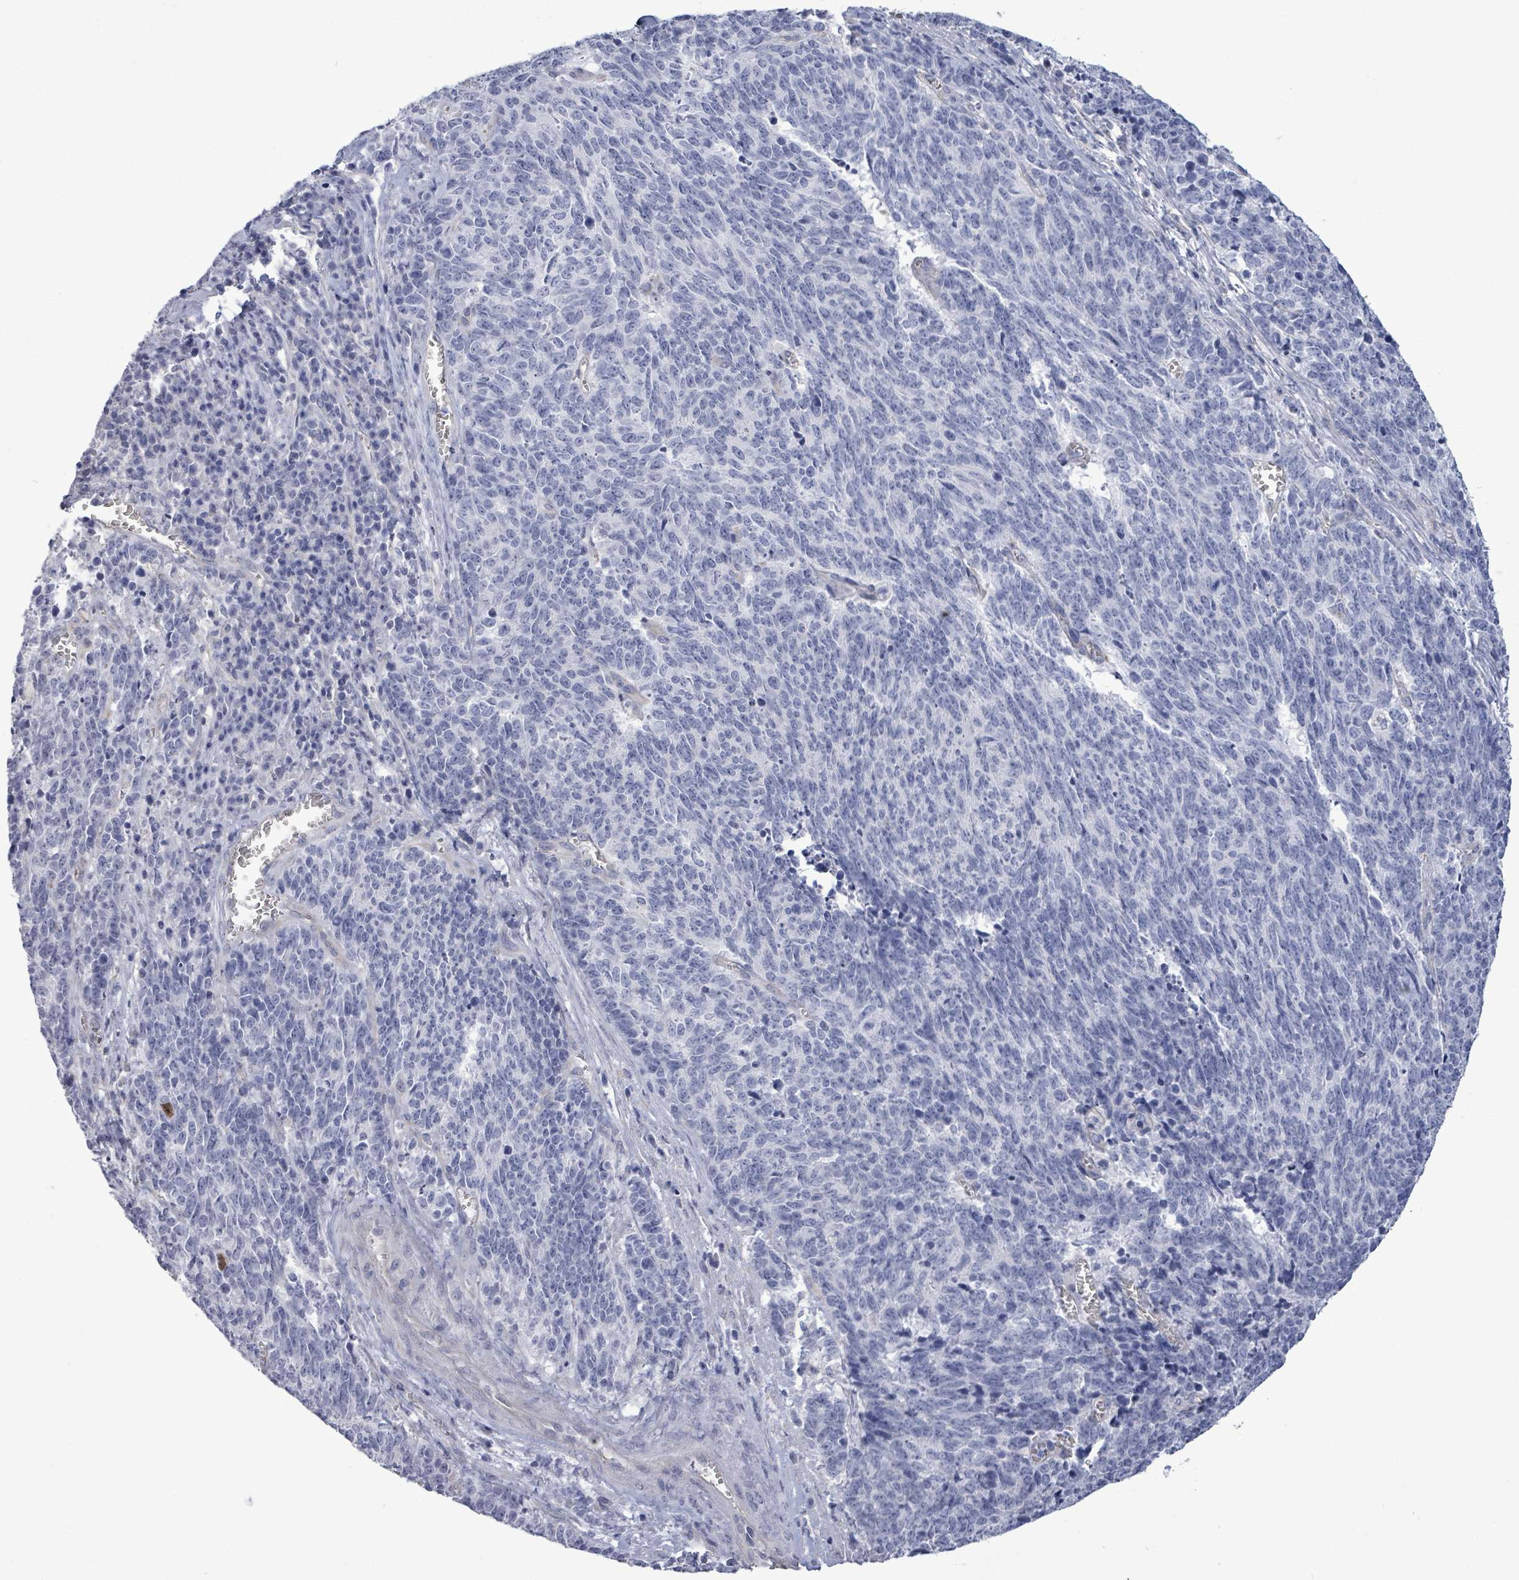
{"staining": {"intensity": "negative", "quantity": "none", "location": "none"}, "tissue": "cervical cancer", "cell_type": "Tumor cells", "image_type": "cancer", "snomed": [{"axis": "morphology", "description": "Squamous cell carcinoma, NOS"}, {"axis": "topography", "description": "Cervix"}], "caption": "The image shows no staining of tumor cells in cervical squamous cell carcinoma. (DAB (3,3'-diaminobenzidine) IHC, high magnification).", "gene": "CT45A5", "patient": {"sex": "female", "age": 29}}